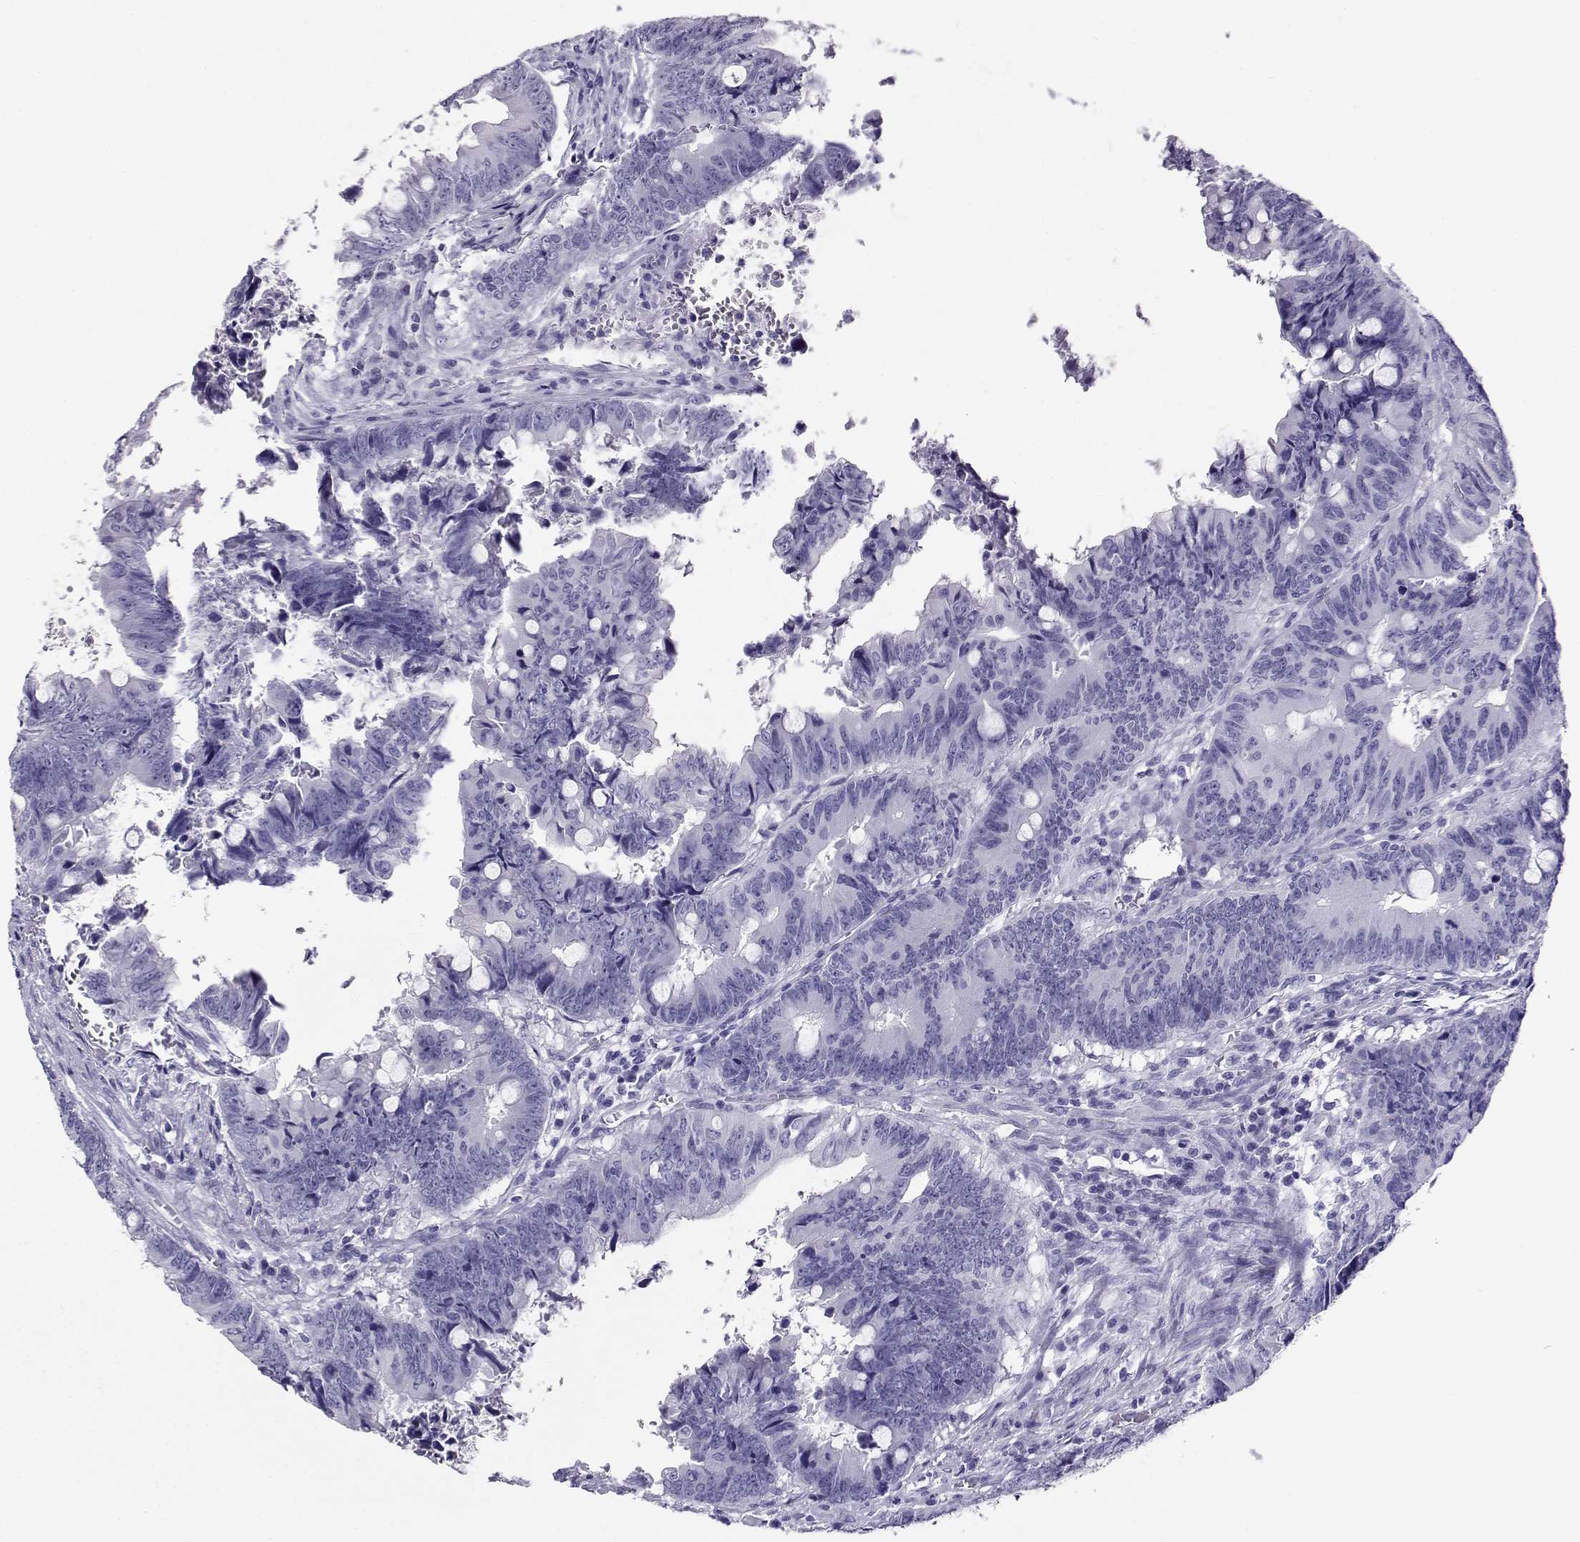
{"staining": {"intensity": "negative", "quantity": "none", "location": "none"}, "tissue": "colorectal cancer", "cell_type": "Tumor cells", "image_type": "cancer", "snomed": [{"axis": "morphology", "description": "Adenocarcinoma, NOS"}, {"axis": "topography", "description": "Colon"}], "caption": "Immunohistochemistry of colorectal cancer shows no staining in tumor cells.", "gene": "RHOXF2", "patient": {"sex": "female", "age": 82}}